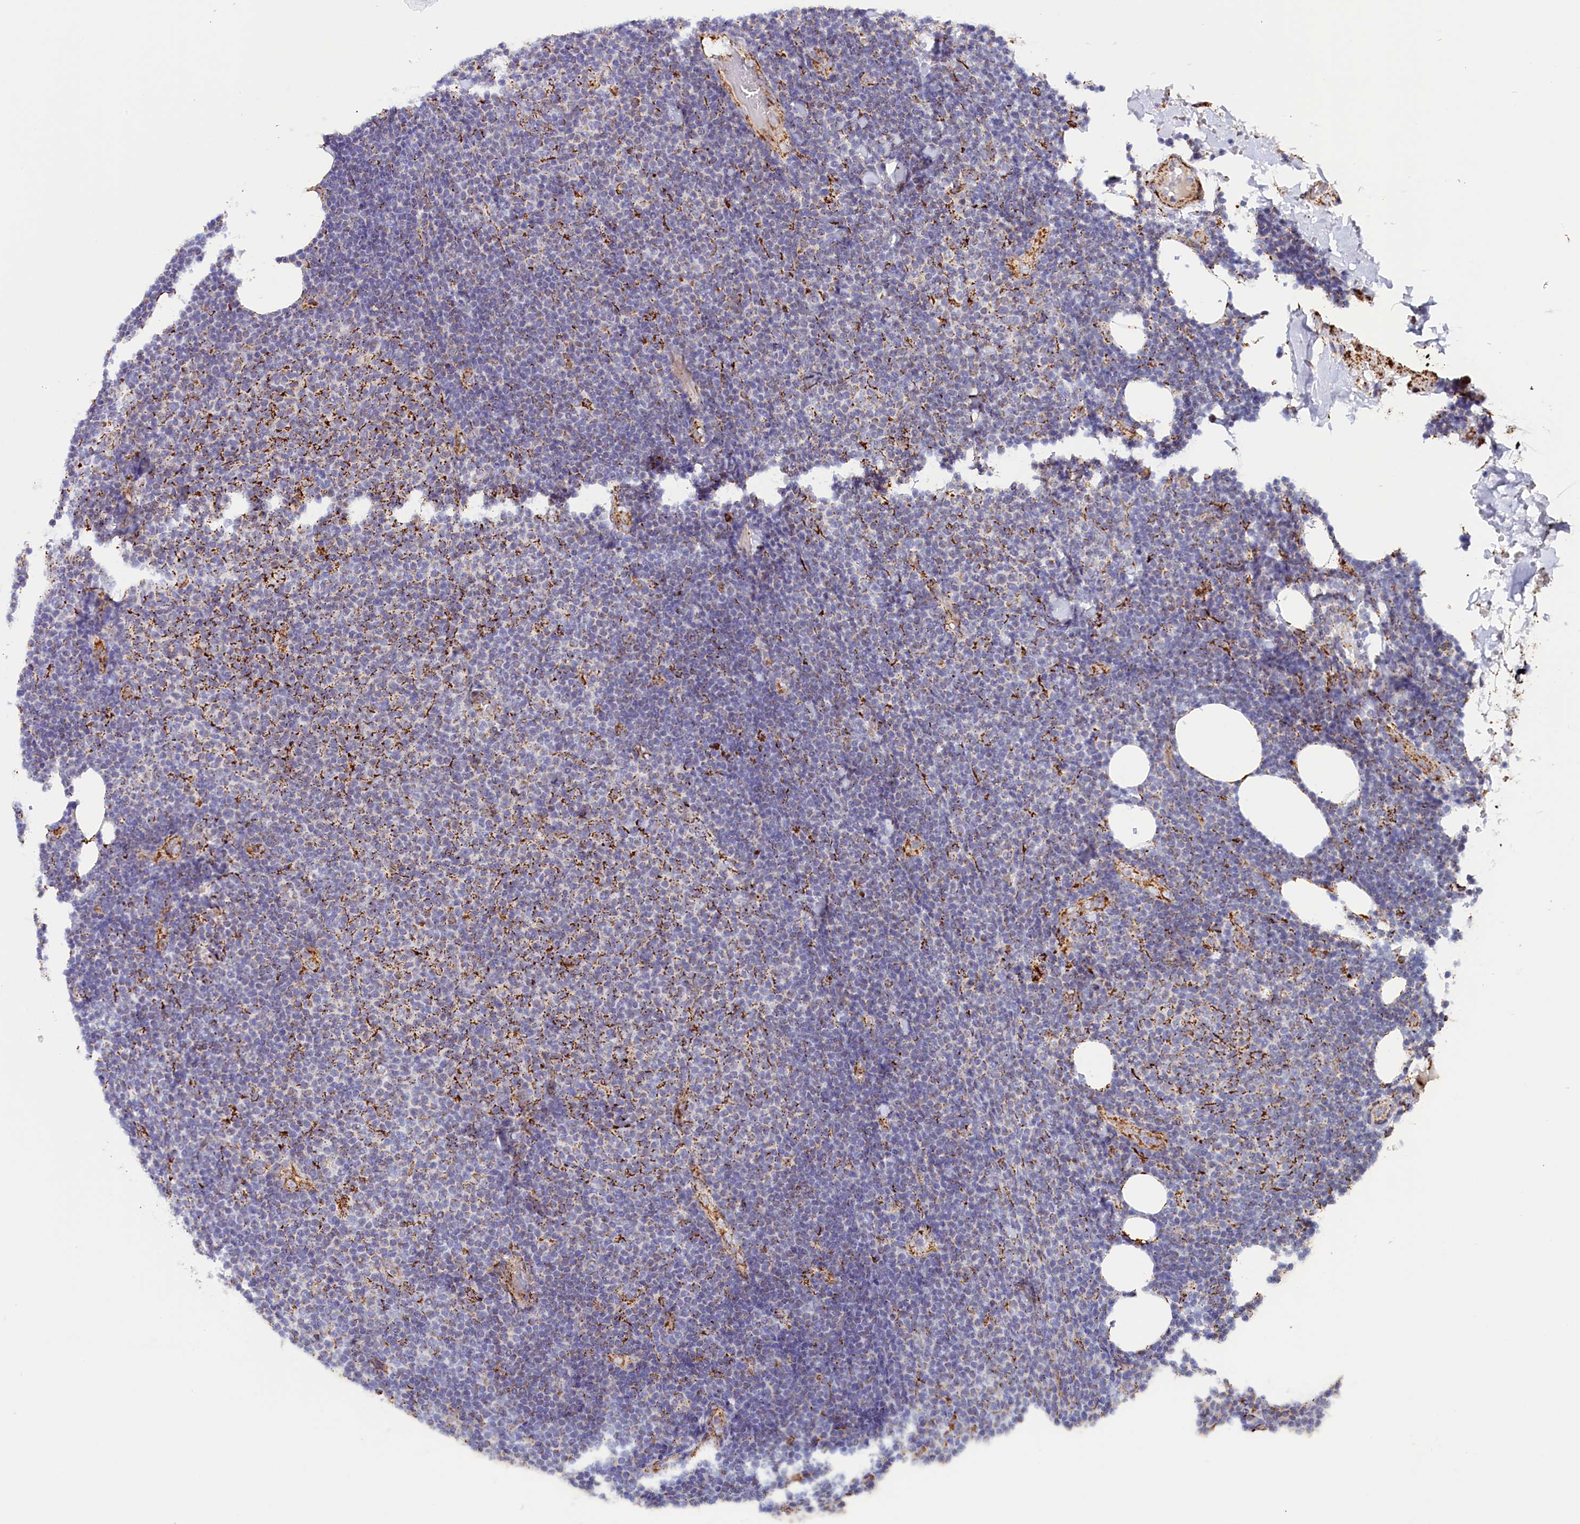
{"staining": {"intensity": "negative", "quantity": "none", "location": "none"}, "tissue": "lymphoma", "cell_type": "Tumor cells", "image_type": "cancer", "snomed": [{"axis": "morphology", "description": "Malignant lymphoma, non-Hodgkin's type, Low grade"}, {"axis": "topography", "description": "Lymph node"}], "caption": "Human lymphoma stained for a protein using immunohistochemistry (IHC) exhibits no expression in tumor cells.", "gene": "AKTIP", "patient": {"sex": "male", "age": 66}}